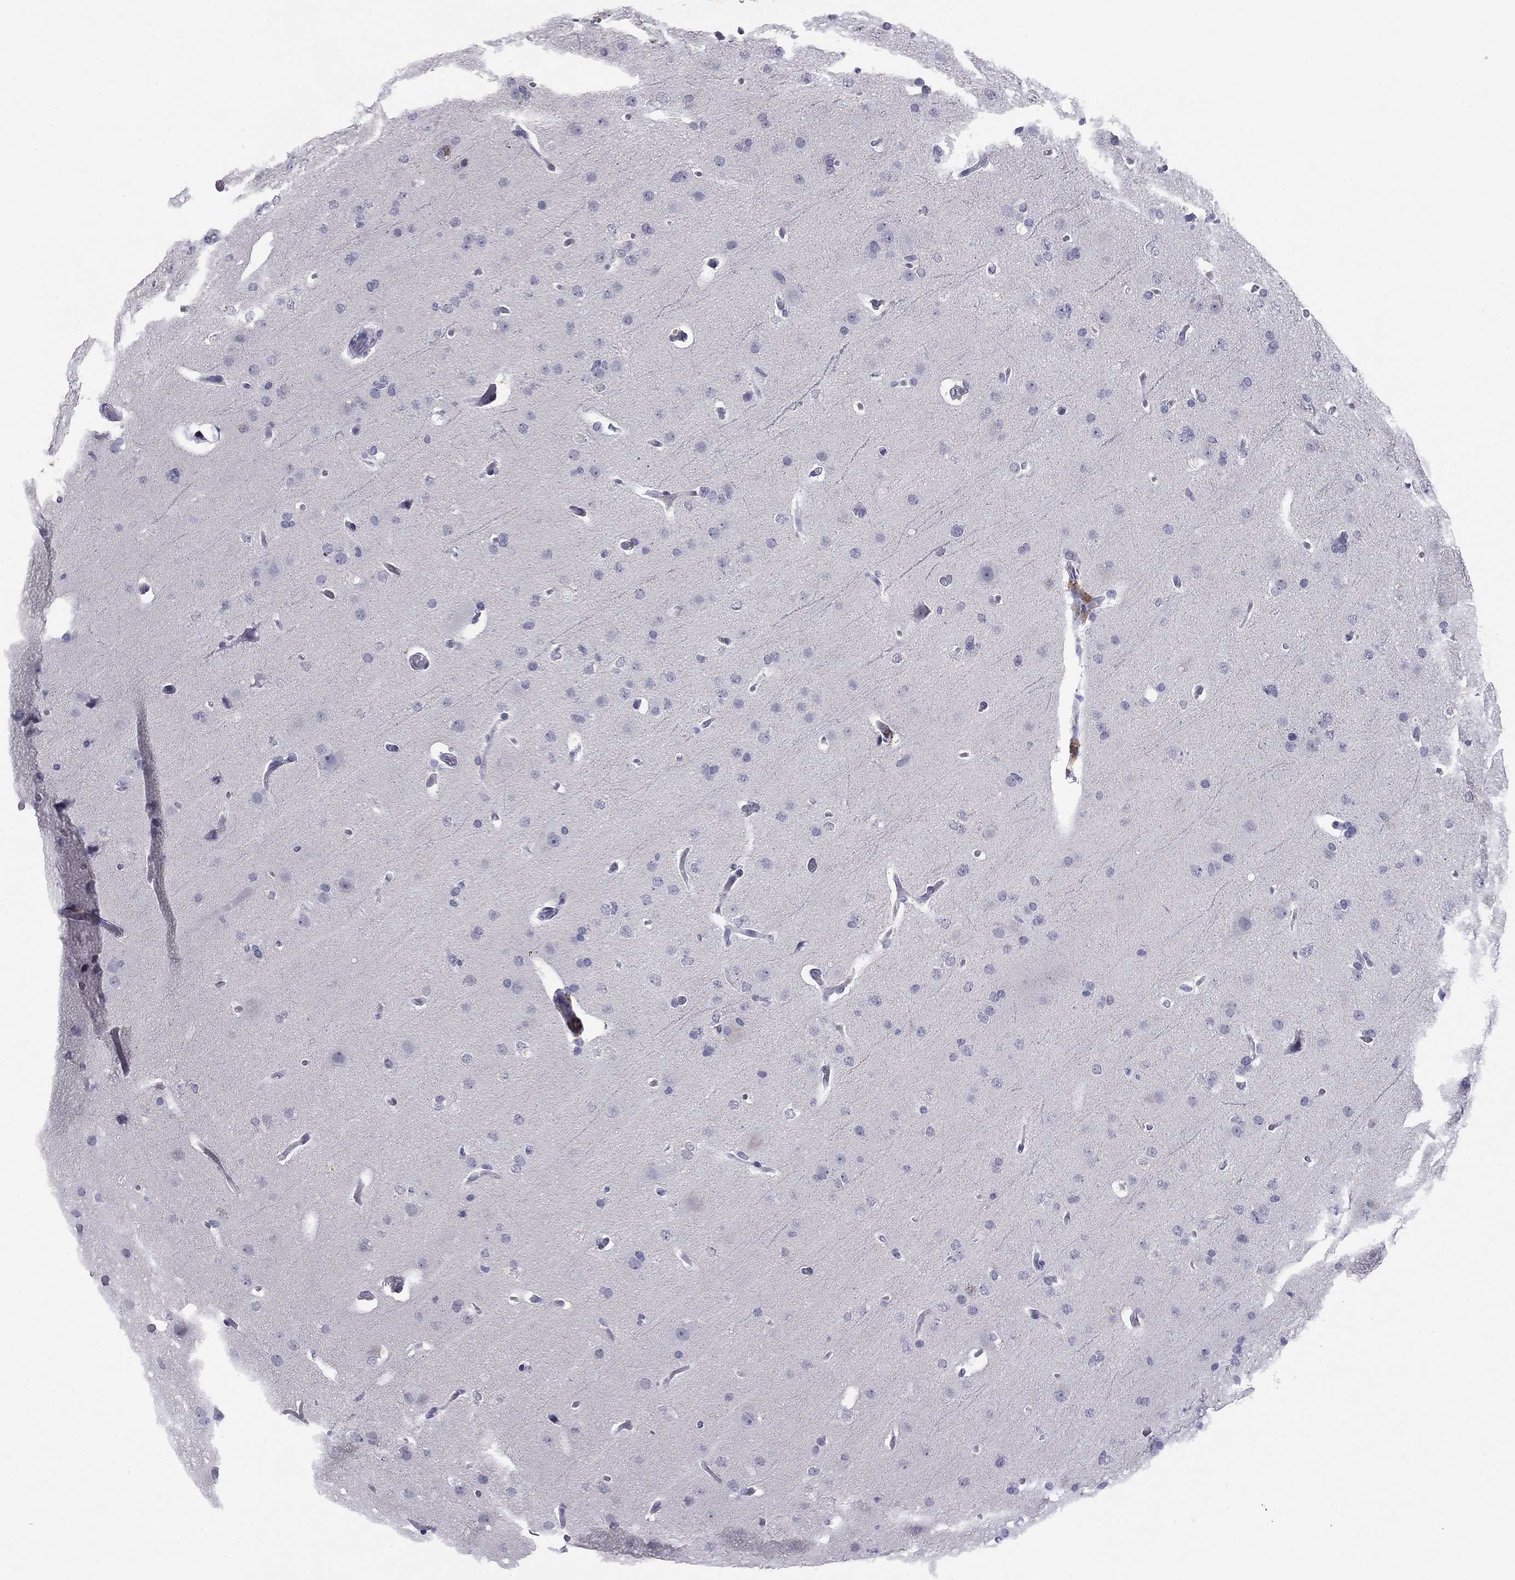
{"staining": {"intensity": "negative", "quantity": "none", "location": "none"}, "tissue": "glioma", "cell_type": "Tumor cells", "image_type": "cancer", "snomed": [{"axis": "morphology", "description": "Glioma, malignant, Low grade"}, {"axis": "topography", "description": "Brain"}], "caption": "Malignant low-grade glioma stained for a protein using IHC shows no expression tumor cells.", "gene": "TFAP2B", "patient": {"sex": "male", "age": 41}}